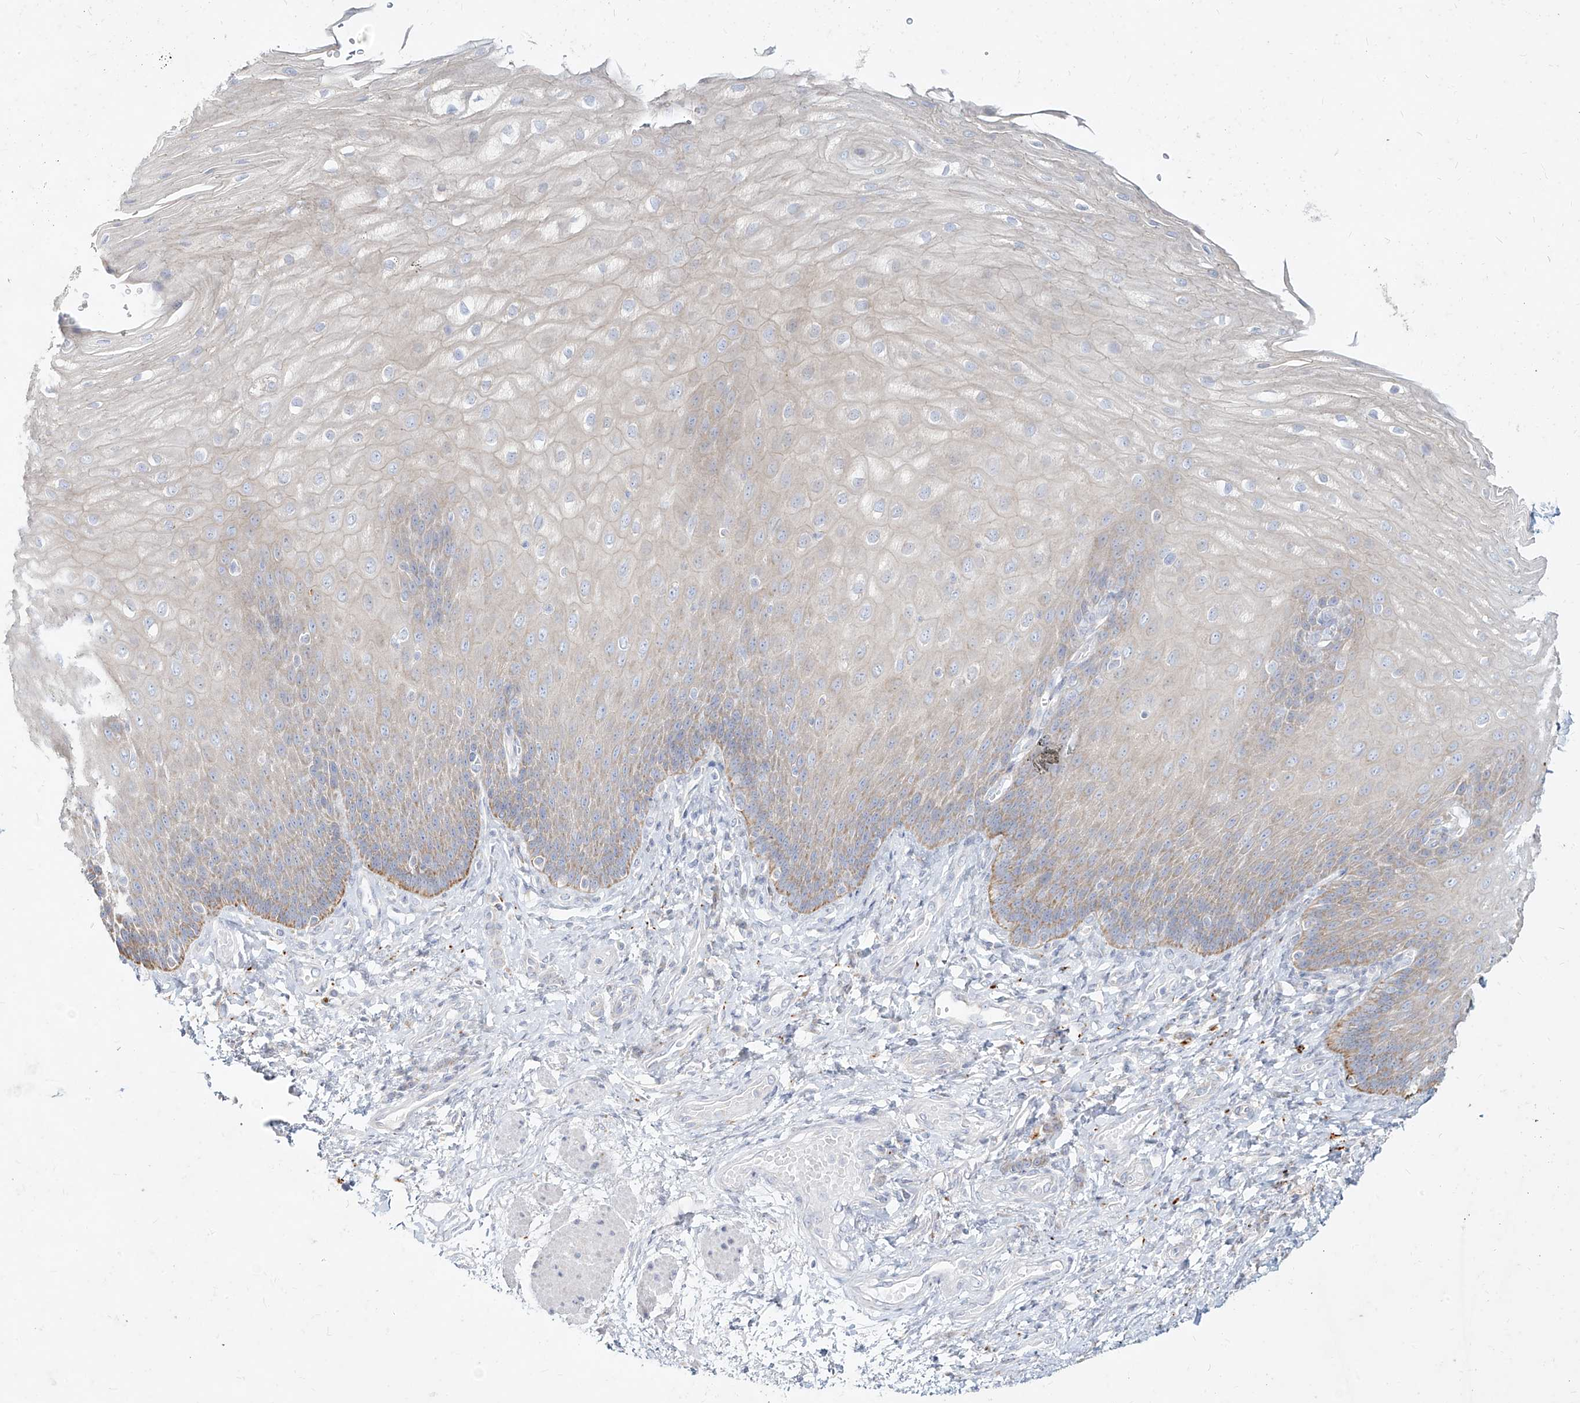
{"staining": {"intensity": "moderate", "quantity": "<25%", "location": "cytoplasmic/membranous"}, "tissue": "esophagus", "cell_type": "Squamous epithelial cells", "image_type": "normal", "snomed": [{"axis": "morphology", "description": "Normal tissue, NOS"}, {"axis": "topography", "description": "Esophagus"}], "caption": "Protein expression by immunohistochemistry (IHC) exhibits moderate cytoplasmic/membranous positivity in approximately <25% of squamous epithelial cells in normal esophagus. Nuclei are stained in blue.", "gene": "MTX2", "patient": {"sex": "male", "age": 54}}